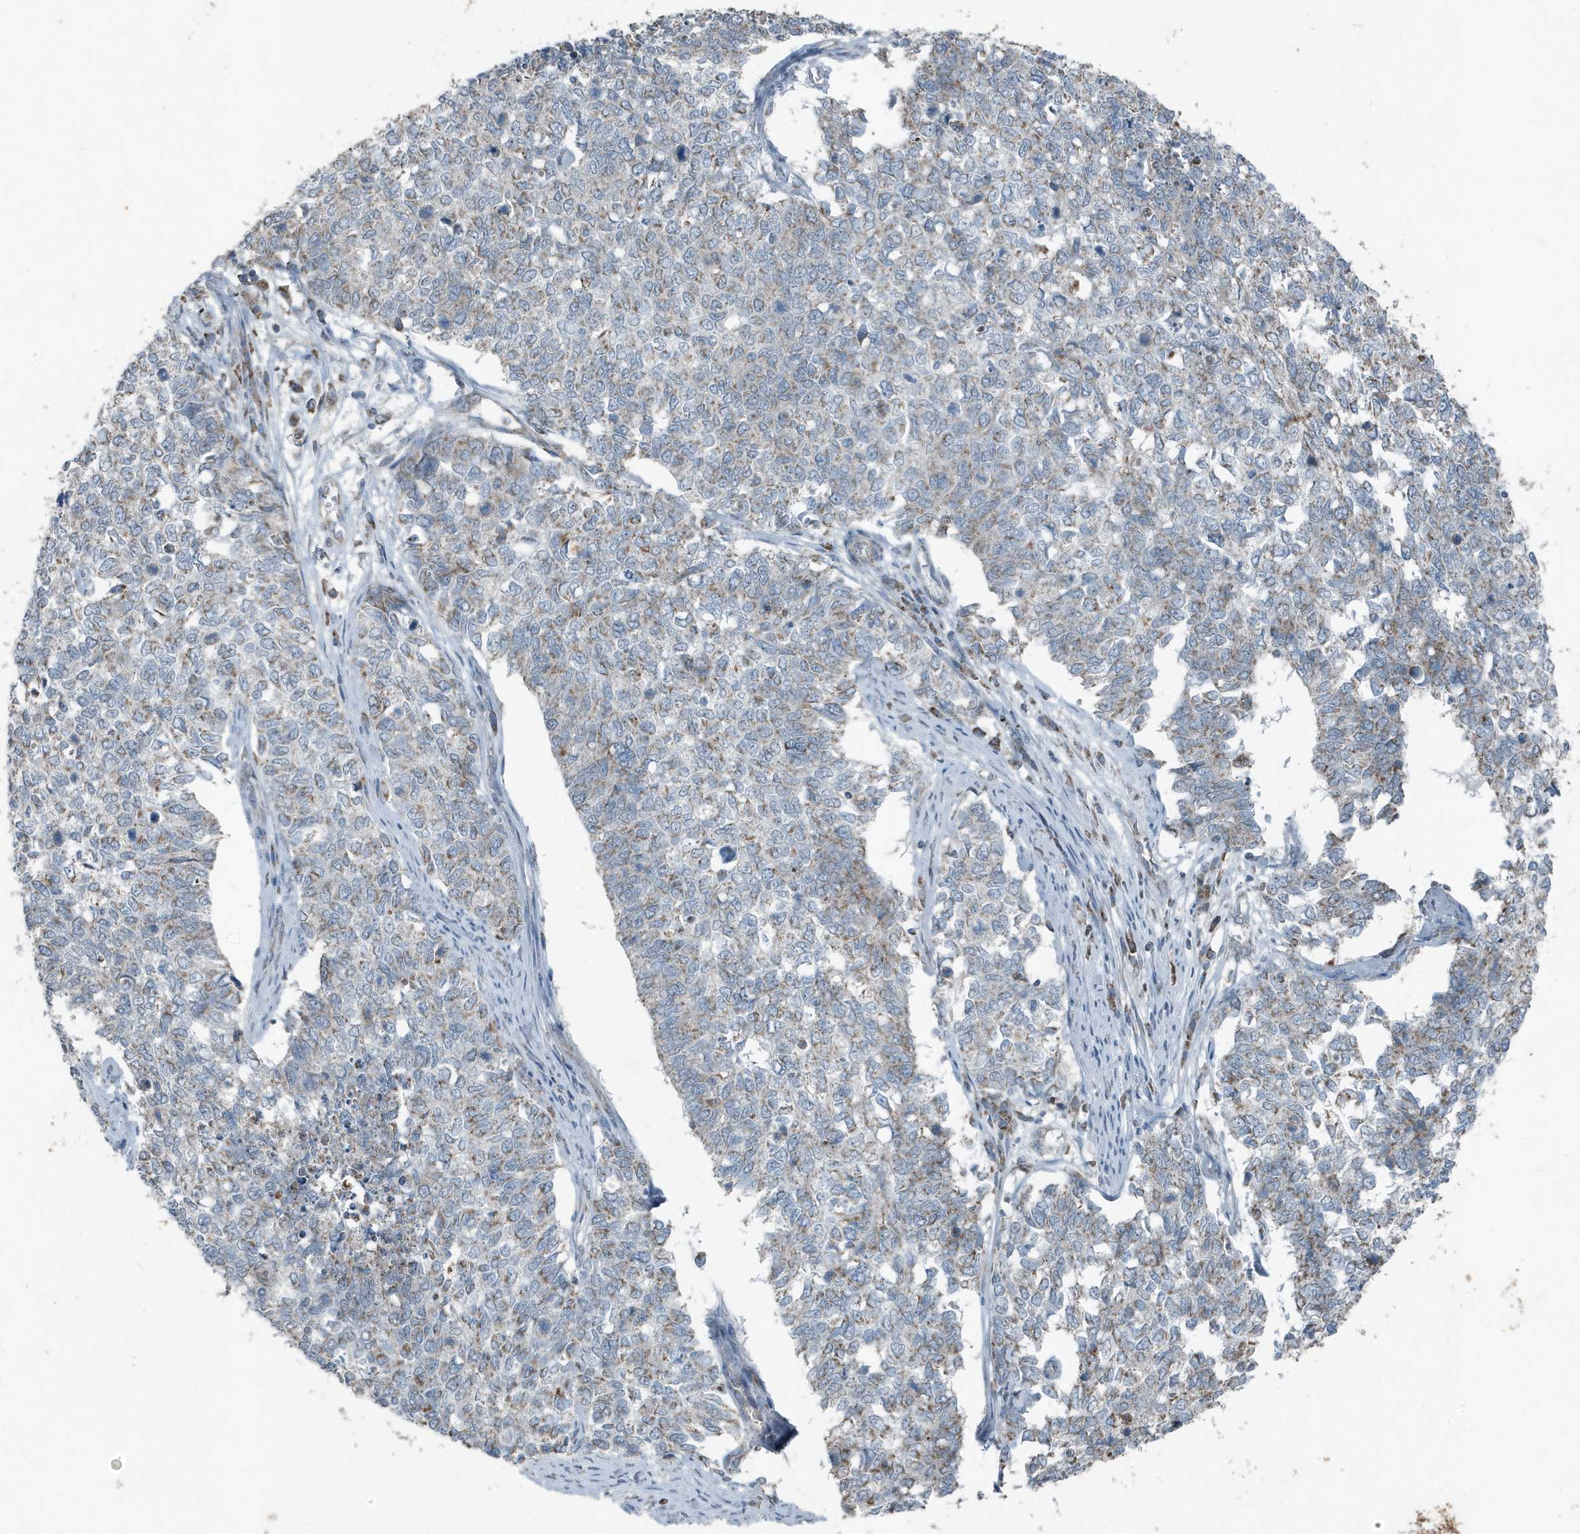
{"staining": {"intensity": "weak", "quantity": "25%-75%", "location": "cytoplasmic/membranous"}, "tissue": "cervical cancer", "cell_type": "Tumor cells", "image_type": "cancer", "snomed": [{"axis": "morphology", "description": "Squamous cell carcinoma, NOS"}, {"axis": "topography", "description": "Cervix"}], "caption": "IHC of cervical squamous cell carcinoma displays low levels of weak cytoplasmic/membranous staining in approximately 25%-75% of tumor cells.", "gene": "MT-CYB", "patient": {"sex": "female", "age": 63}}